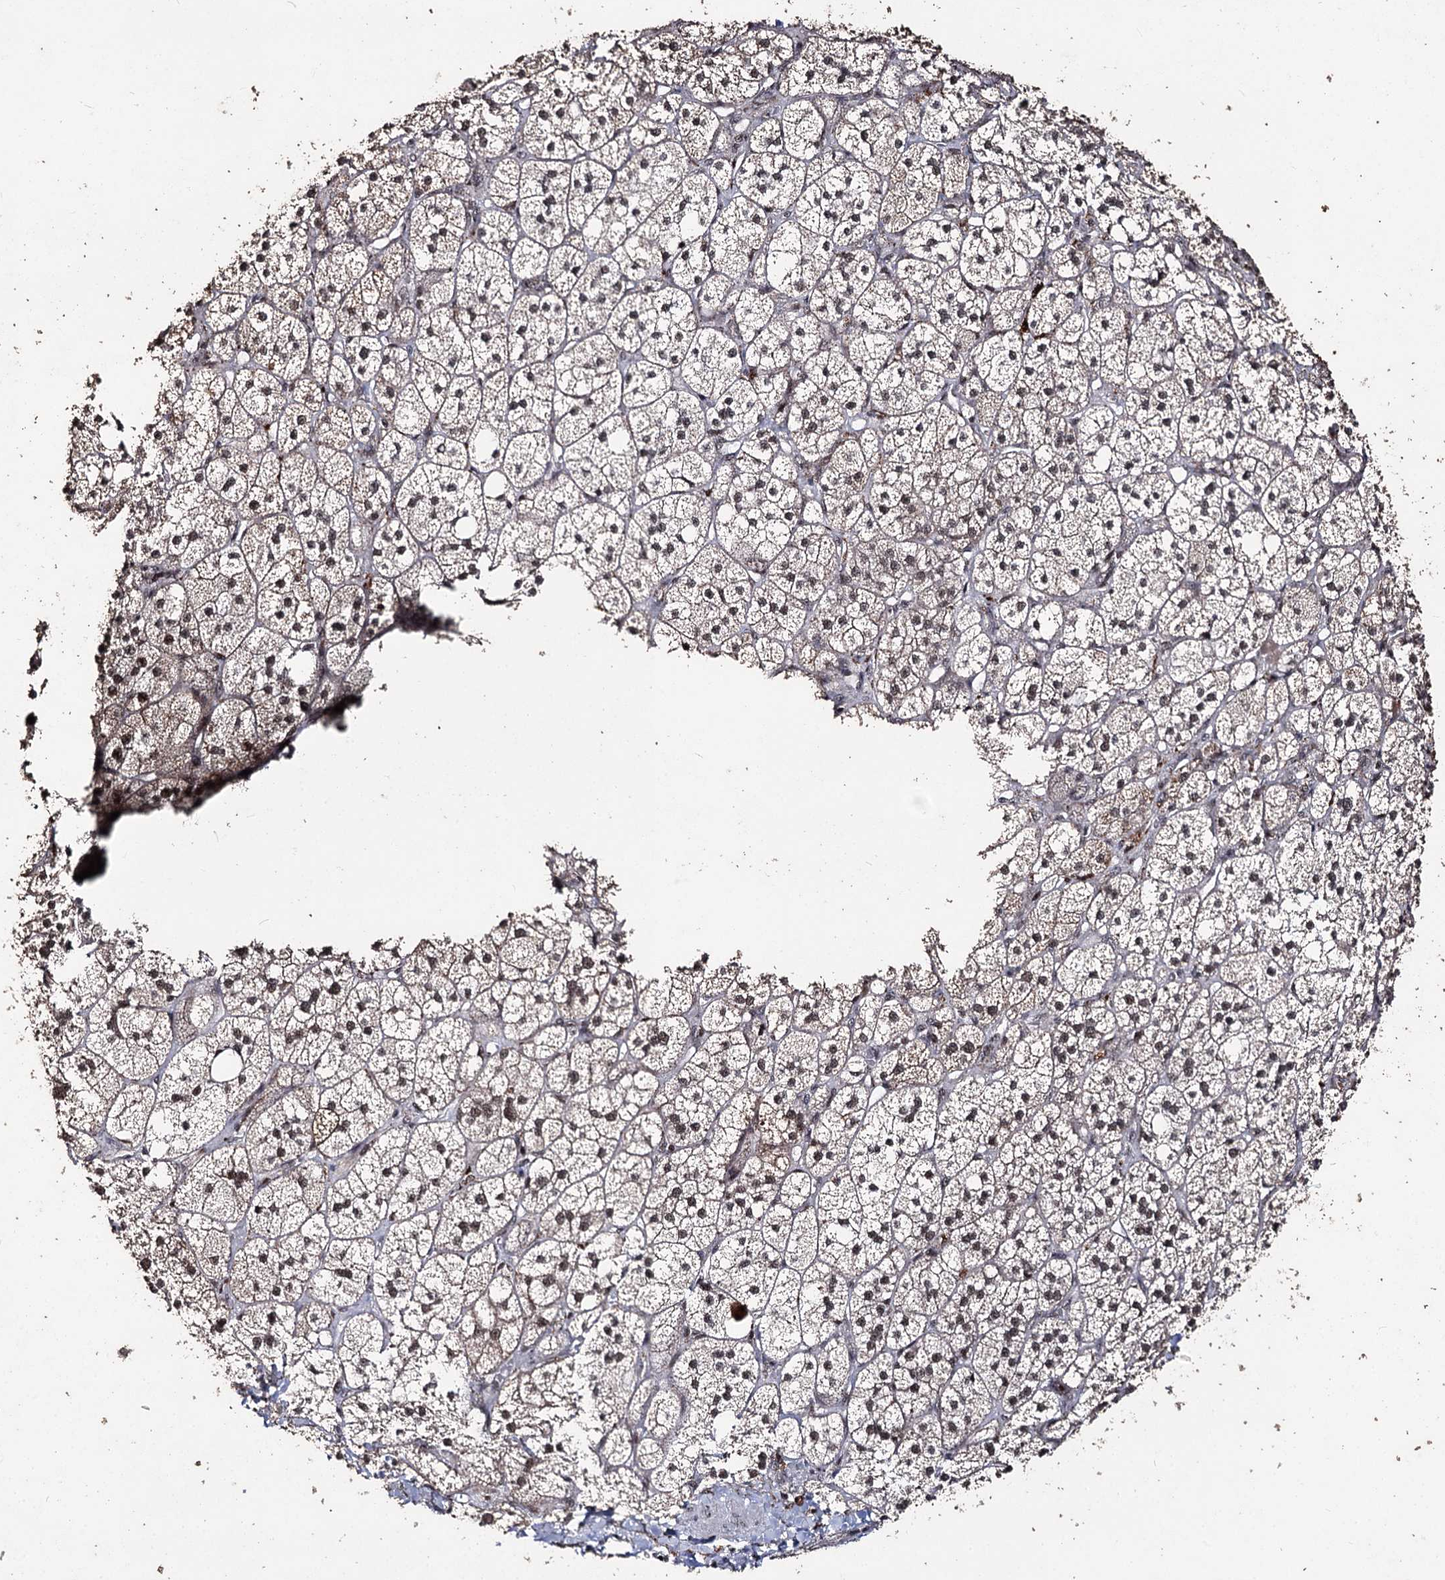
{"staining": {"intensity": "strong", "quantity": "25%-75%", "location": "cytoplasmic/membranous,nuclear"}, "tissue": "adrenal gland", "cell_type": "Glandular cells", "image_type": "normal", "snomed": [{"axis": "morphology", "description": "Normal tissue, NOS"}, {"axis": "topography", "description": "Adrenal gland"}], "caption": "An immunohistochemistry (IHC) photomicrograph of benign tissue is shown. Protein staining in brown labels strong cytoplasmic/membranous,nuclear positivity in adrenal gland within glandular cells.", "gene": "U2SURP", "patient": {"sex": "male", "age": 61}}